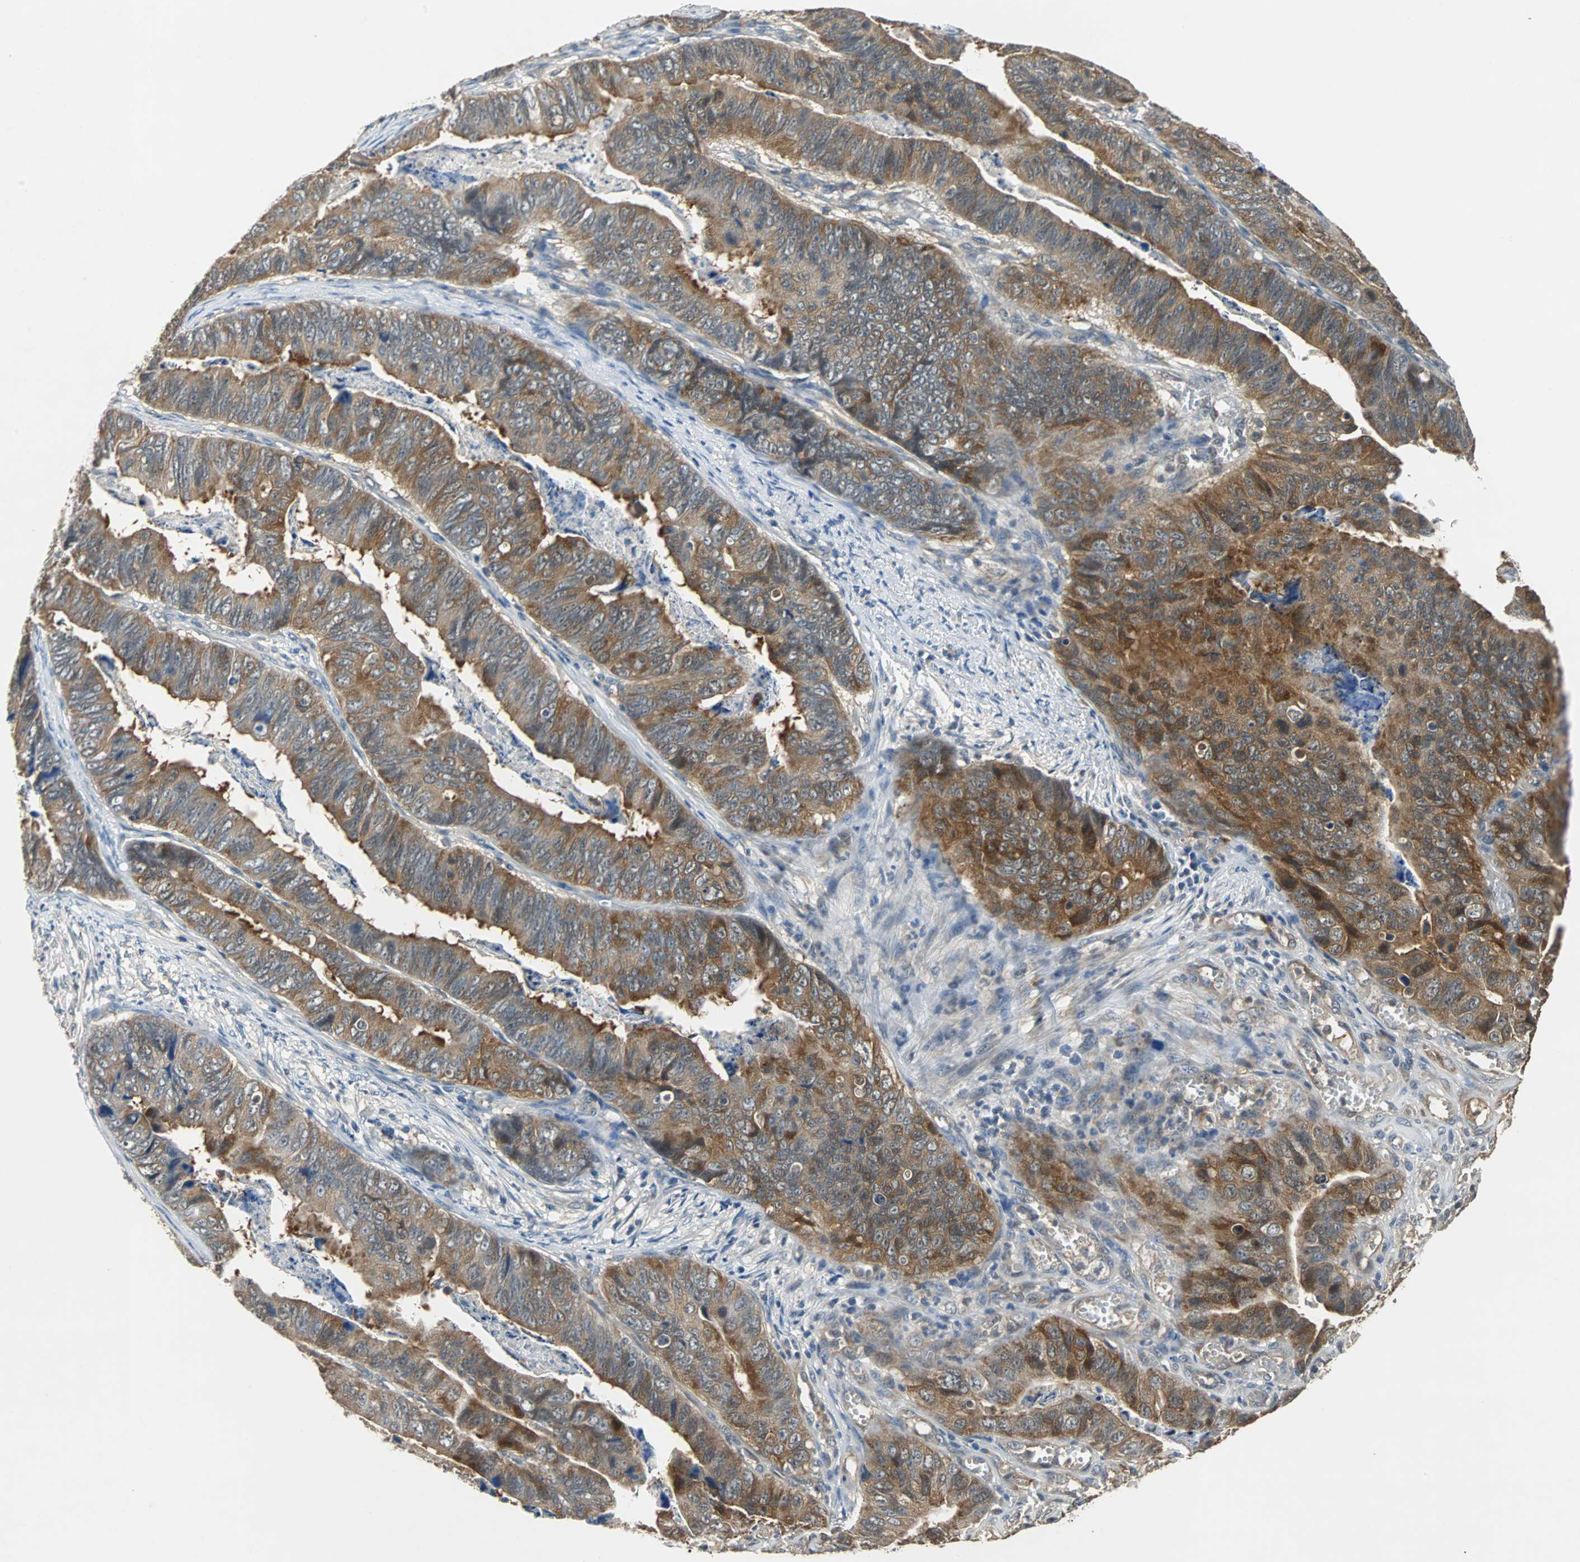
{"staining": {"intensity": "strong", "quantity": ">75%", "location": "cytoplasmic/membranous"}, "tissue": "stomach cancer", "cell_type": "Tumor cells", "image_type": "cancer", "snomed": [{"axis": "morphology", "description": "Adenocarcinoma, NOS"}, {"axis": "topography", "description": "Stomach, lower"}], "caption": "A photomicrograph of human stomach cancer (adenocarcinoma) stained for a protein demonstrates strong cytoplasmic/membranous brown staining in tumor cells. Using DAB (brown) and hematoxylin (blue) stains, captured at high magnification using brightfield microscopy.", "gene": "ABHD2", "patient": {"sex": "male", "age": 77}}